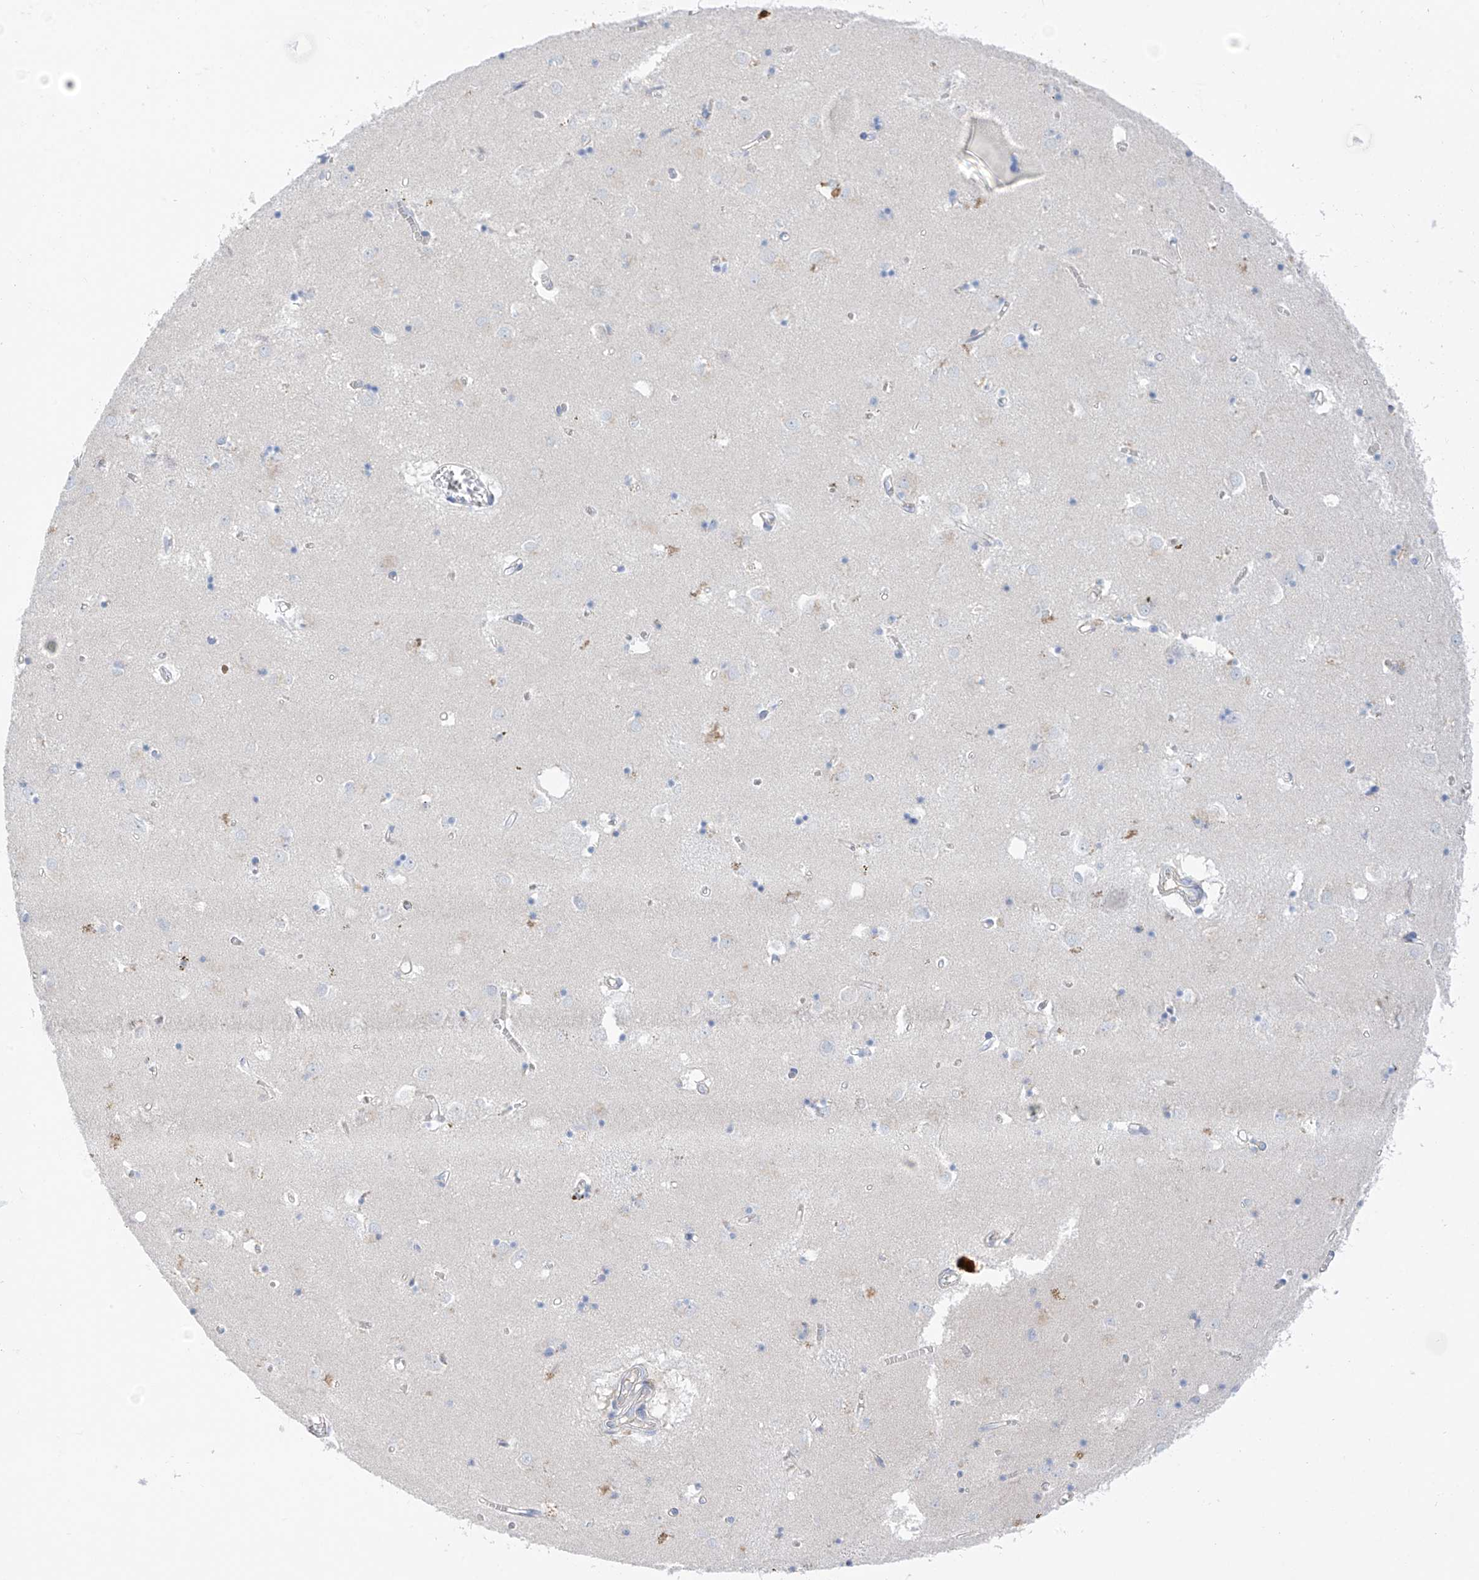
{"staining": {"intensity": "negative", "quantity": "none", "location": "none"}, "tissue": "caudate", "cell_type": "Glial cells", "image_type": "normal", "snomed": [{"axis": "morphology", "description": "Normal tissue, NOS"}, {"axis": "topography", "description": "Lateral ventricle wall"}], "caption": "Glial cells are negative for protein expression in benign human caudate. The staining is performed using DAB (3,3'-diaminobenzidine) brown chromogen with nuclei counter-stained in using hematoxylin.", "gene": "ITGA9", "patient": {"sex": "male", "age": 70}}